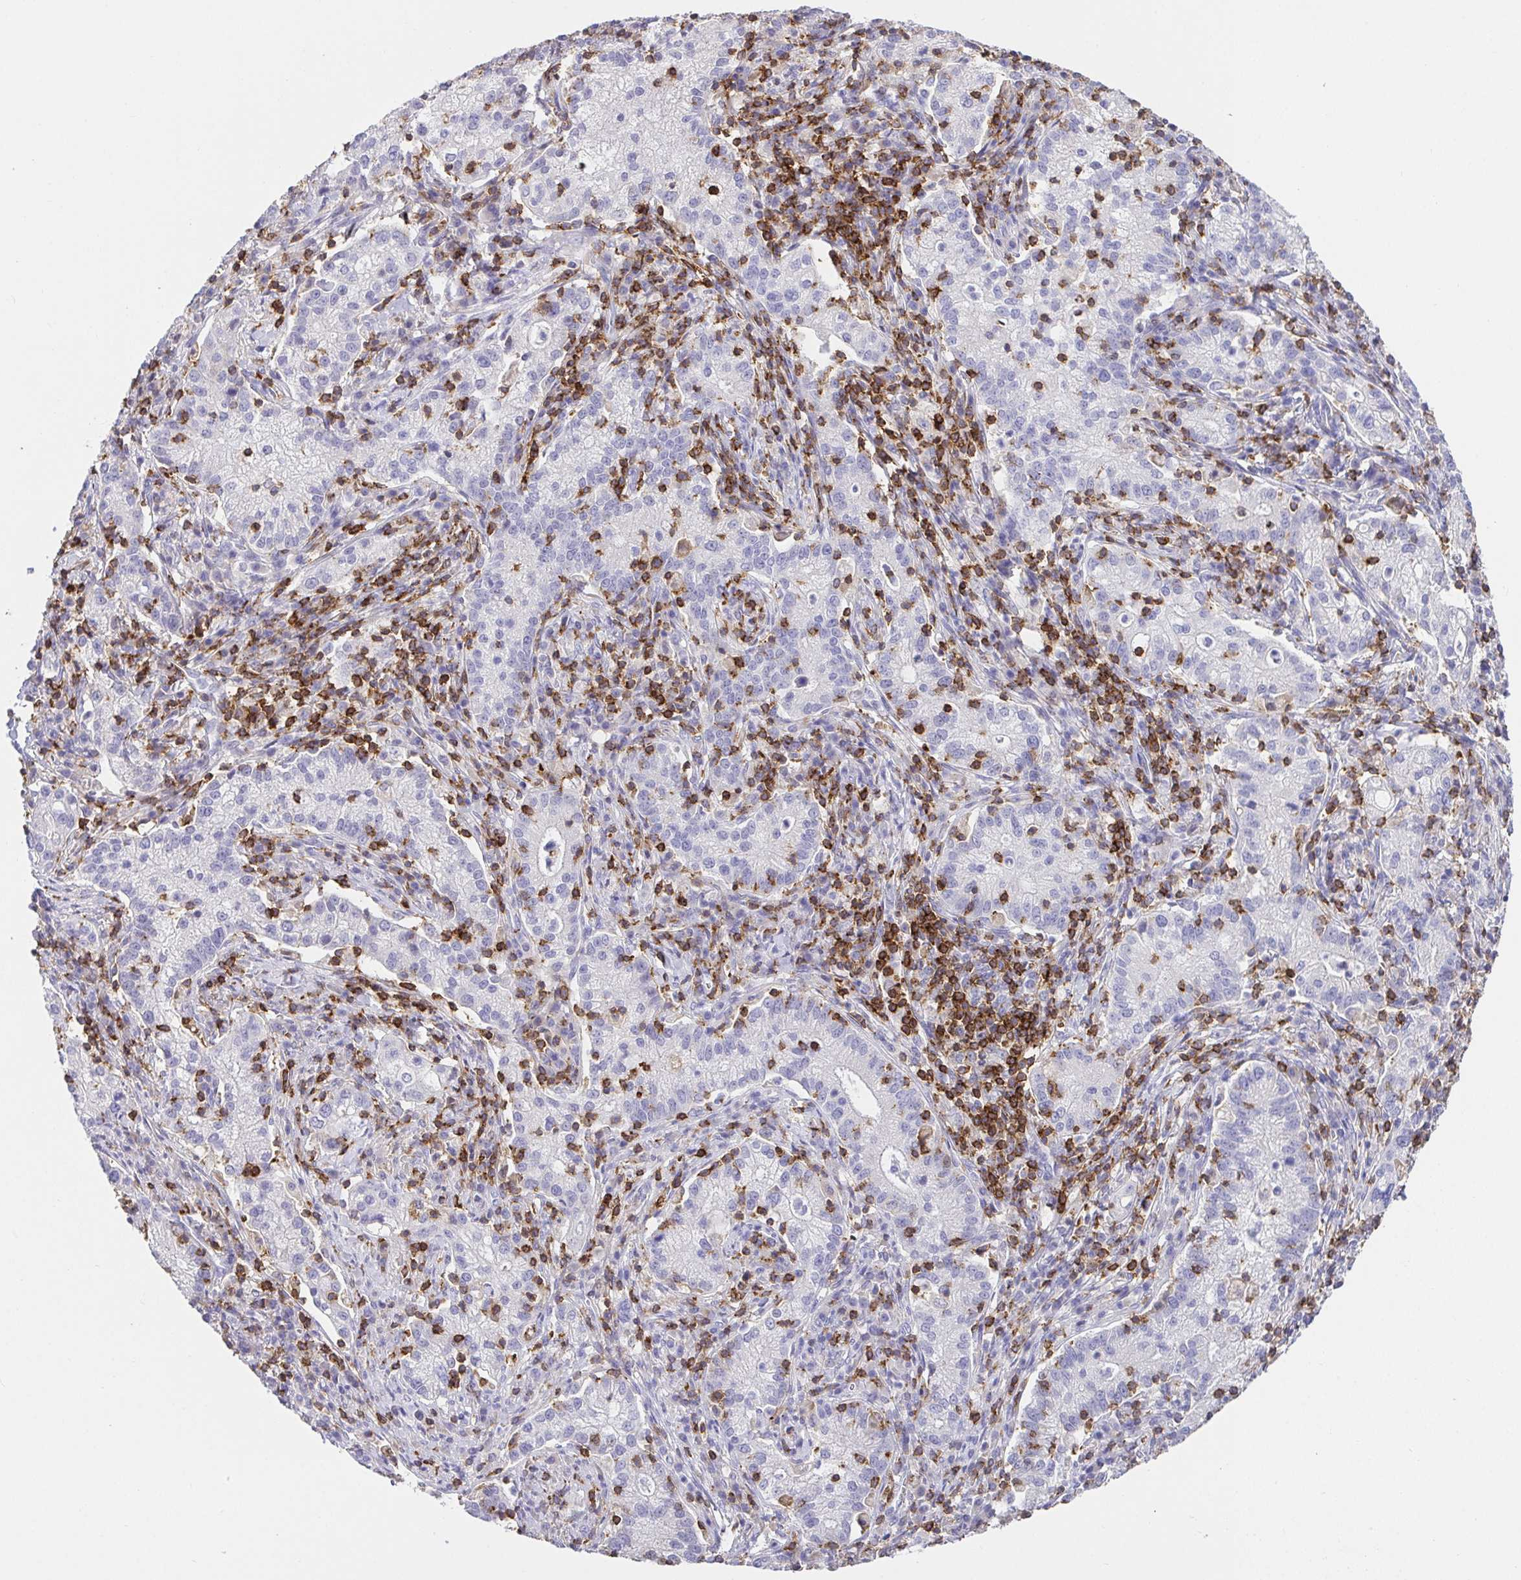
{"staining": {"intensity": "negative", "quantity": "none", "location": "none"}, "tissue": "cervical cancer", "cell_type": "Tumor cells", "image_type": "cancer", "snomed": [{"axis": "morphology", "description": "Normal tissue, NOS"}, {"axis": "morphology", "description": "Adenocarcinoma, NOS"}, {"axis": "topography", "description": "Cervix"}], "caption": "Histopathology image shows no significant protein expression in tumor cells of cervical cancer. The staining was performed using DAB to visualize the protein expression in brown, while the nuclei were stained in blue with hematoxylin (Magnification: 20x).", "gene": "SKAP1", "patient": {"sex": "female", "age": 44}}